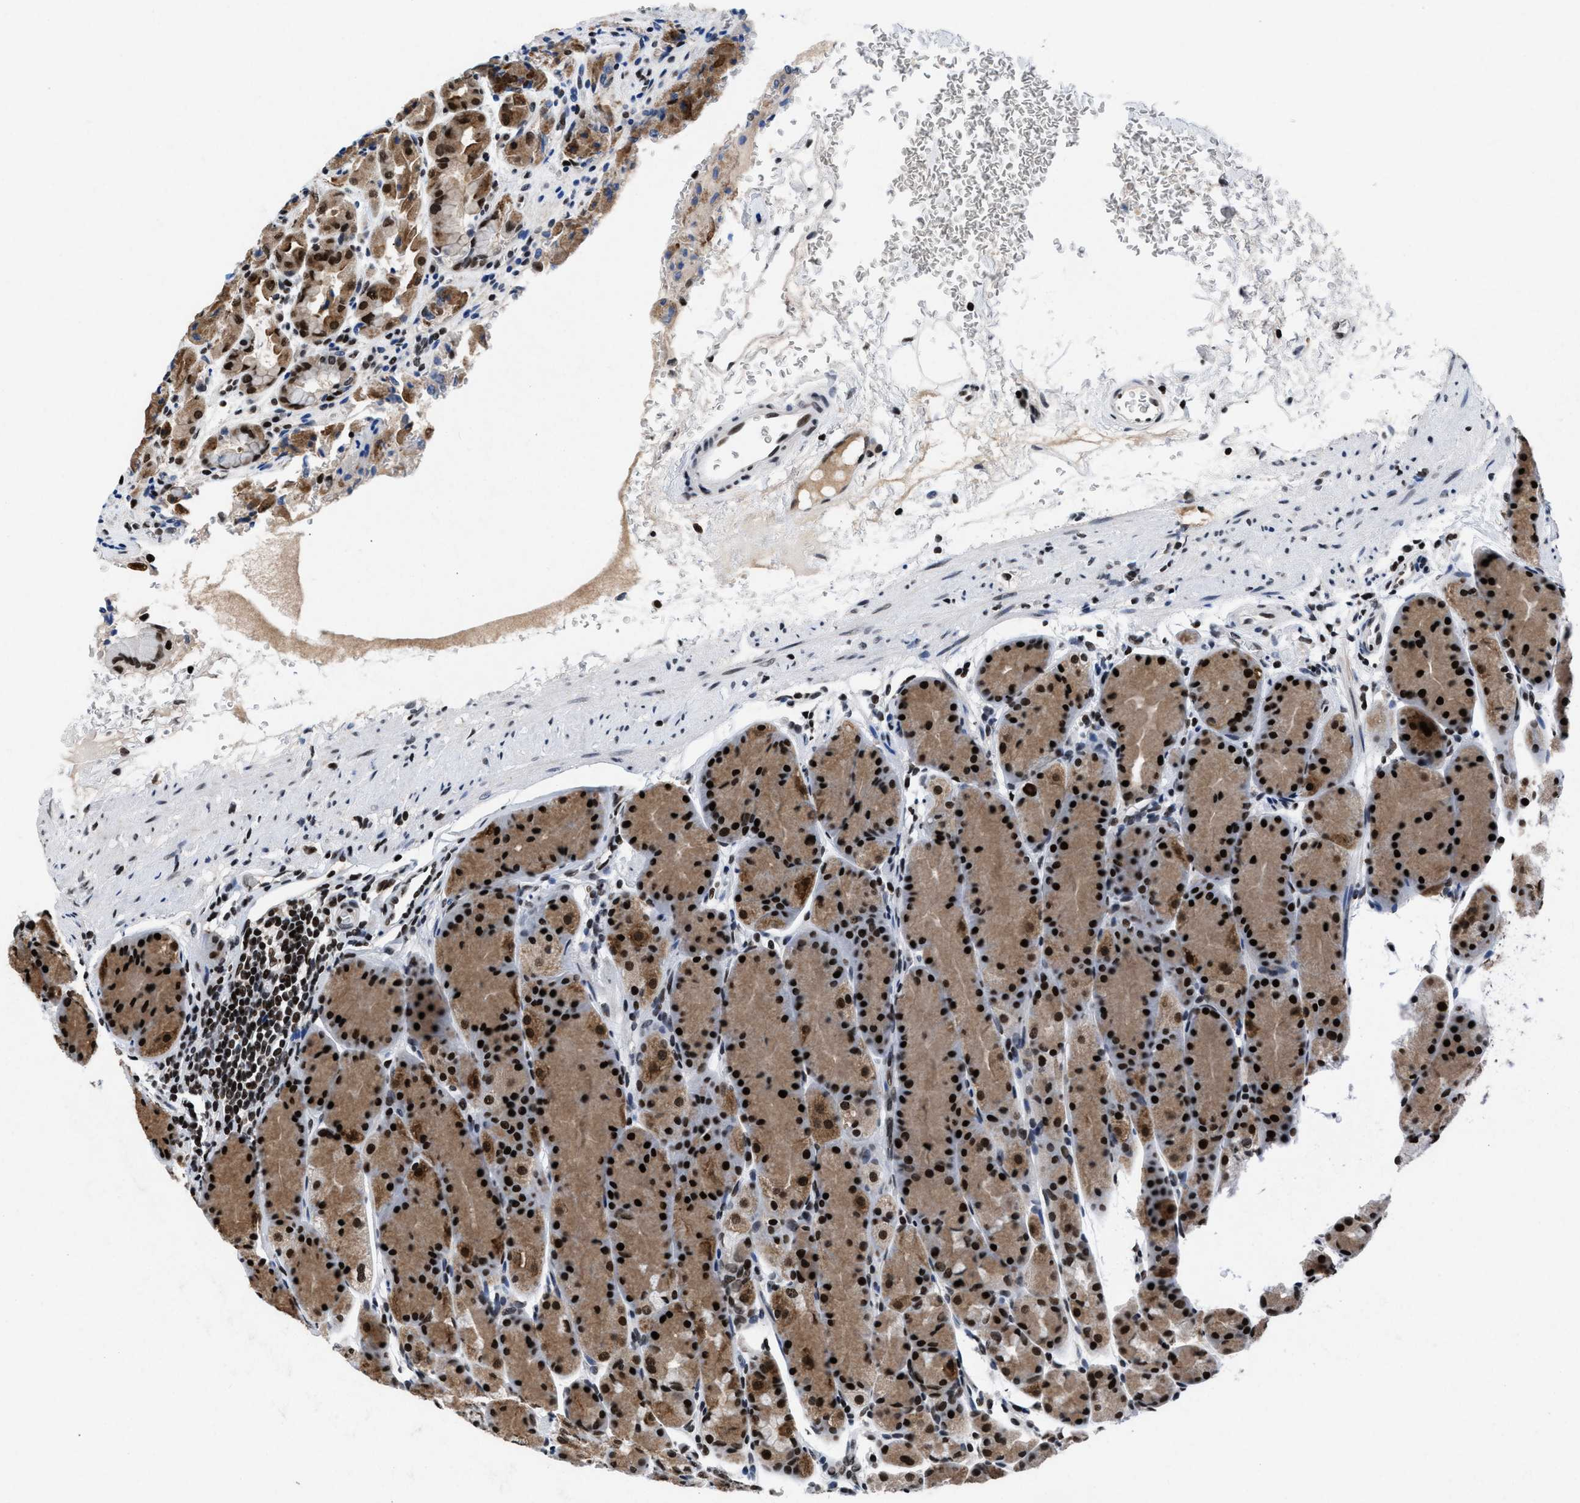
{"staining": {"intensity": "strong", "quantity": ">75%", "location": "cytoplasmic/membranous,nuclear"}, "tissue": "stomach", "cell_type": "Glandular cells", "image_type": "normal", "snomed": [{"axis": "morphology", "description": "Normal tissue, NOS"}, {"axis": "topography", "description": "Stomach"}], "caption": "Protein positivity by immunohistochemistry demonstrates strong cytoplasmic/membranous,nuclear expression in approximately >75% of glandular cells in unremarkable stomach. Using DAB (brown) and hematoxylin (blue) stains, captured at high magnification using brightfield microscopy.", "gene": "WDR81", "patient": {"sex": "male", "age": 42}}